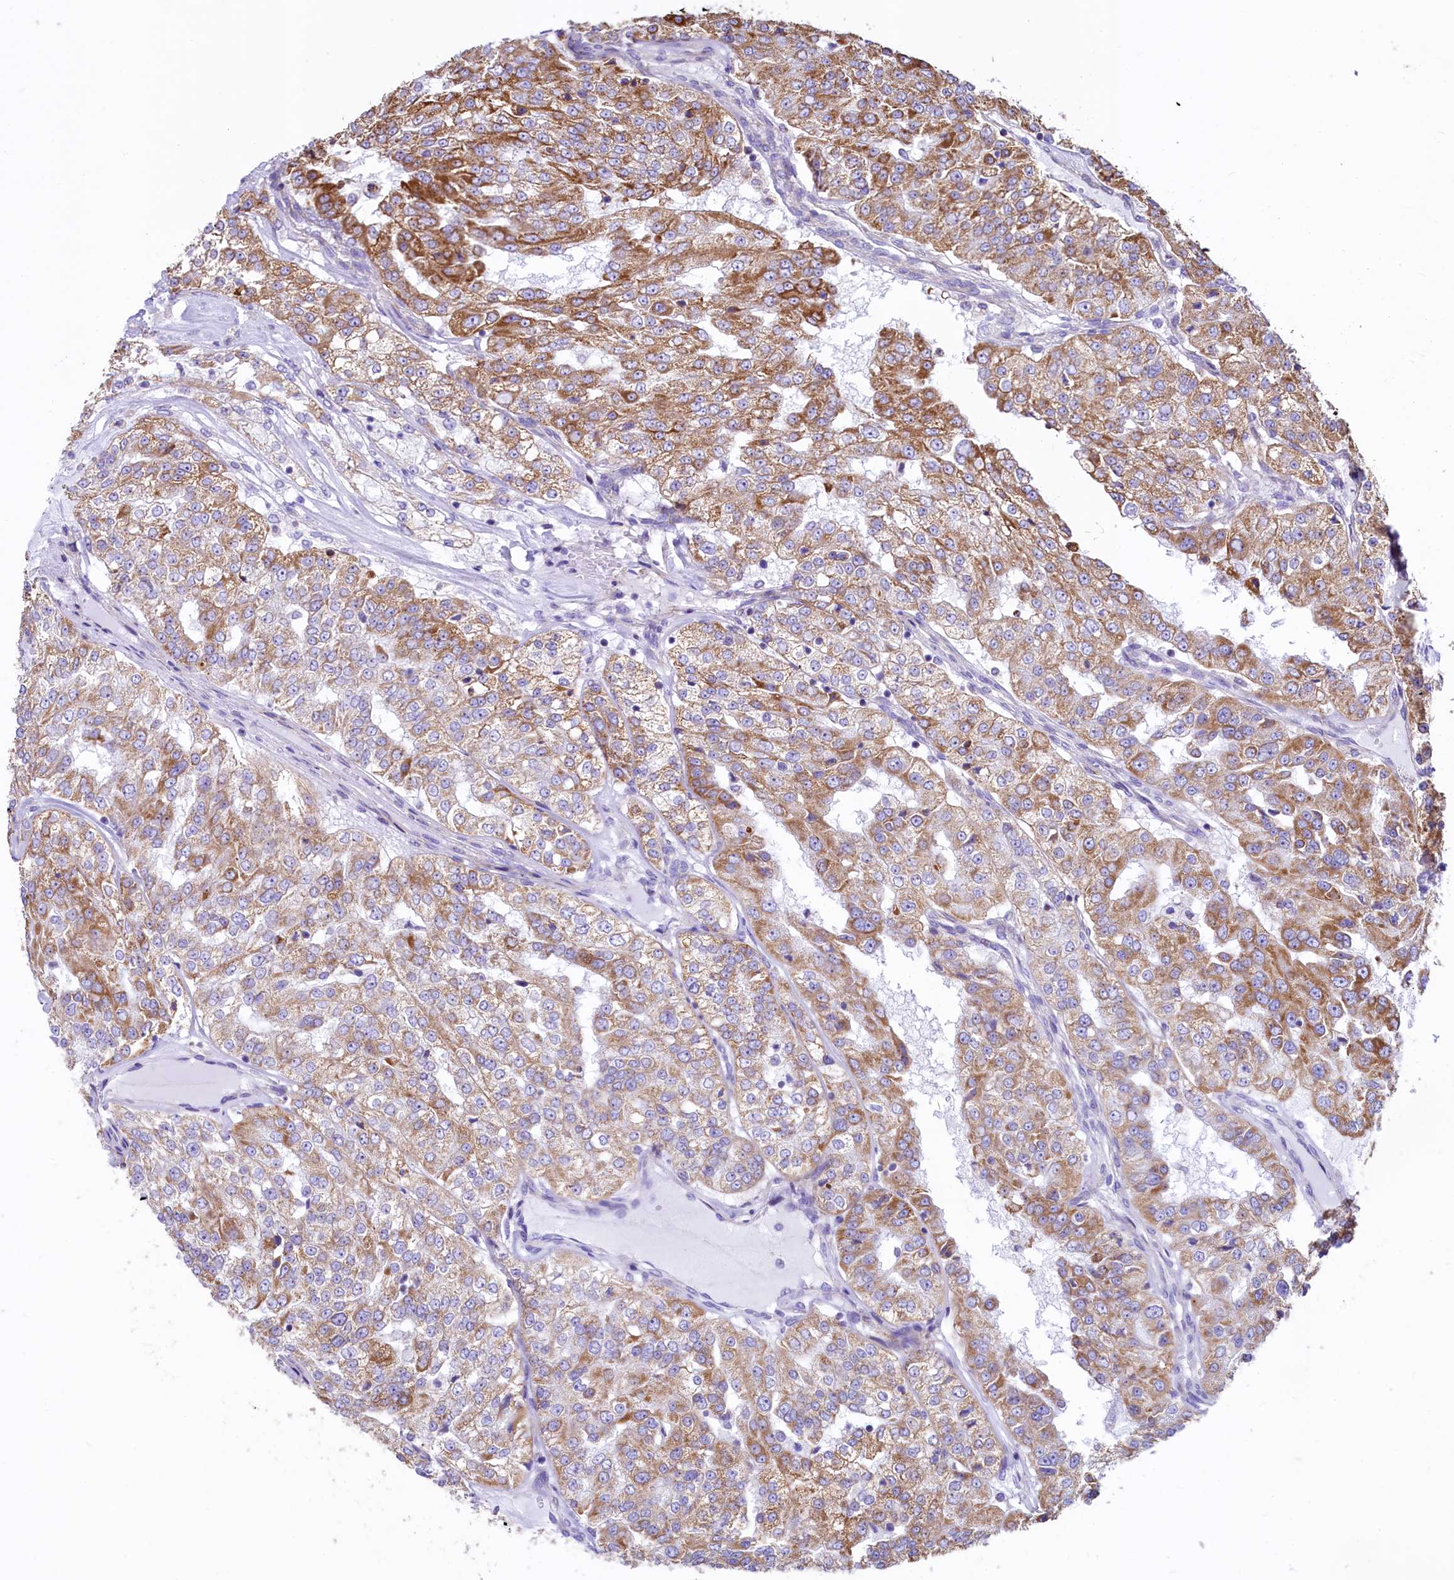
{"staining": {"intensity": "moderate", "quantity": ">75%", "location": "cytoplasmic/membranous"}, "tissue": "renal cancer", "cell_type": "Tumor cells", "image_type": "cancer", "snomed": [{"axis": "morphology", "description": "Adenocarcinoma, NOS"}, {"axis": "topography", "description": "Kidney"}], "caption": "A histopathology image showing moderate cytoplasmic/membranous staining in approximately >75% of tumor cells in renal cancer (adenocarcinoma), as visualized by brown immunohistochemical staining.", "gene": "VWCE", "patient": {"sex": "female", "age": 63}}